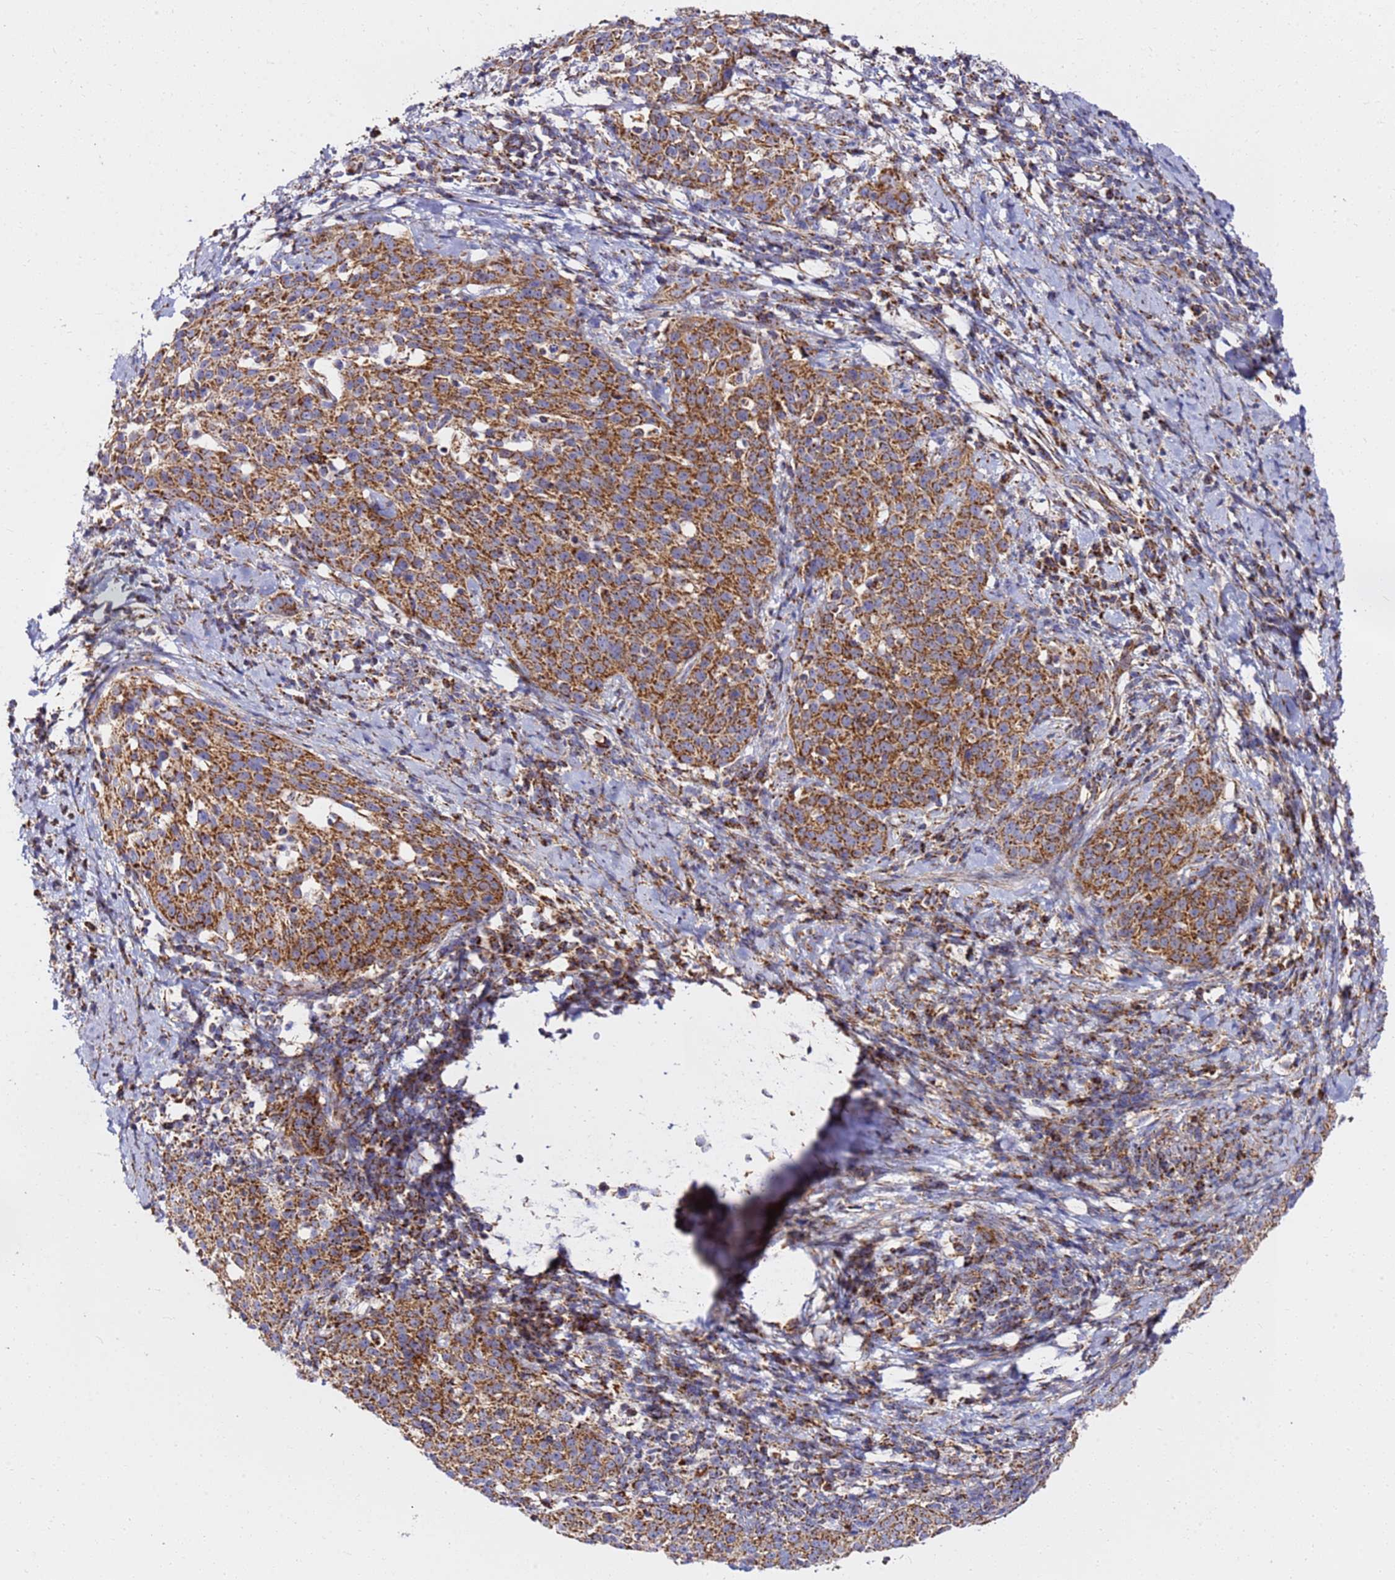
{"staining": {"intensity": "strong", "quantity": ">75%", "location": "cytoplasmic/membranous"}, "tissue": "cervical cancer", "cell_type": "Tumor cells", "image_type": "cancer", "snomed": [{"axis": "morphology", "description": "Squamous cell carcinoma, NOS"}, {"axis": "topography", "description": "Cervix"}], "caption": "Squamous cell carcinoma (cervical) stained for a protein (brown) demonstrates strong cytoplasmic/membranous positive expression in approximately >75% of tumor cells.", "gene": "NDUFA3", "patient": {"sex": "female", "age": 57}}